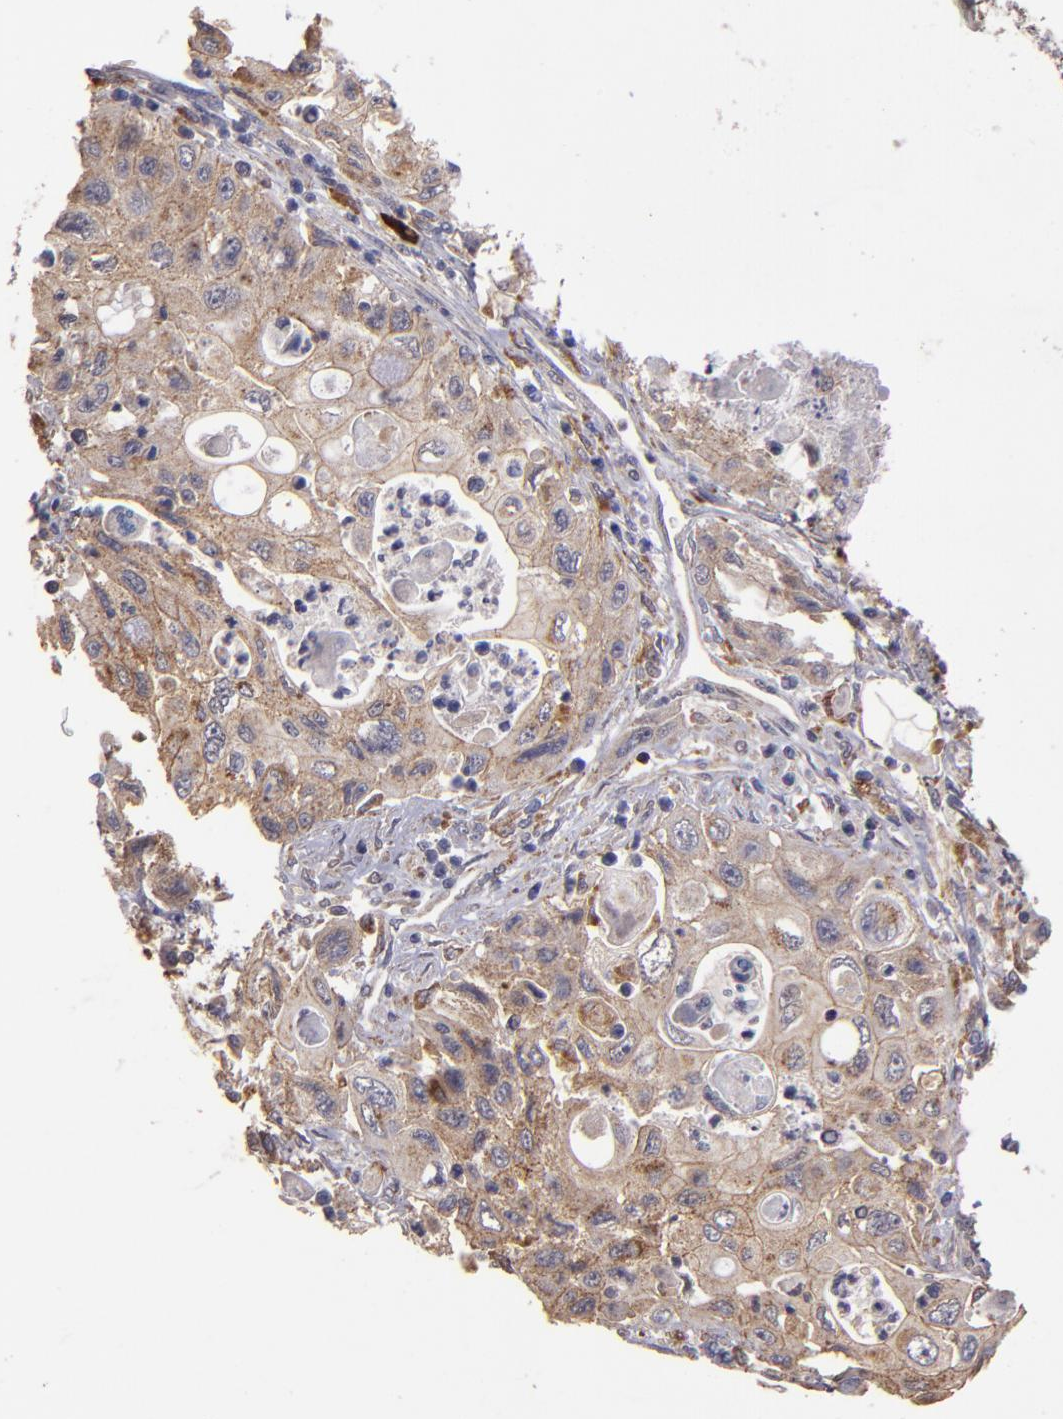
{"staining": {"intensity": "weak", "quantity": ">75%", "location": "cytoplasmic/membranous"}, "tissue": "pancreatic cancer", "cell_type": "Tumor cells", "image_type": "cancer", "snomed": [{"axis": "morphology", "description": "Adenocarcinoma, NOS"}, {"axis": "topography", "description": "Pancreas"}], "caption": "Immunohistochemistry (IHC) histopathology image of adenocarcinoma (pancreatic) stained for a protein (brown), which reveals low levels of weak cytoplasmic/membranous staining in approximately >75% of tumor cells.", "gene": "SIPA1L1", "patient": {"sex": "male", "age": 70}}